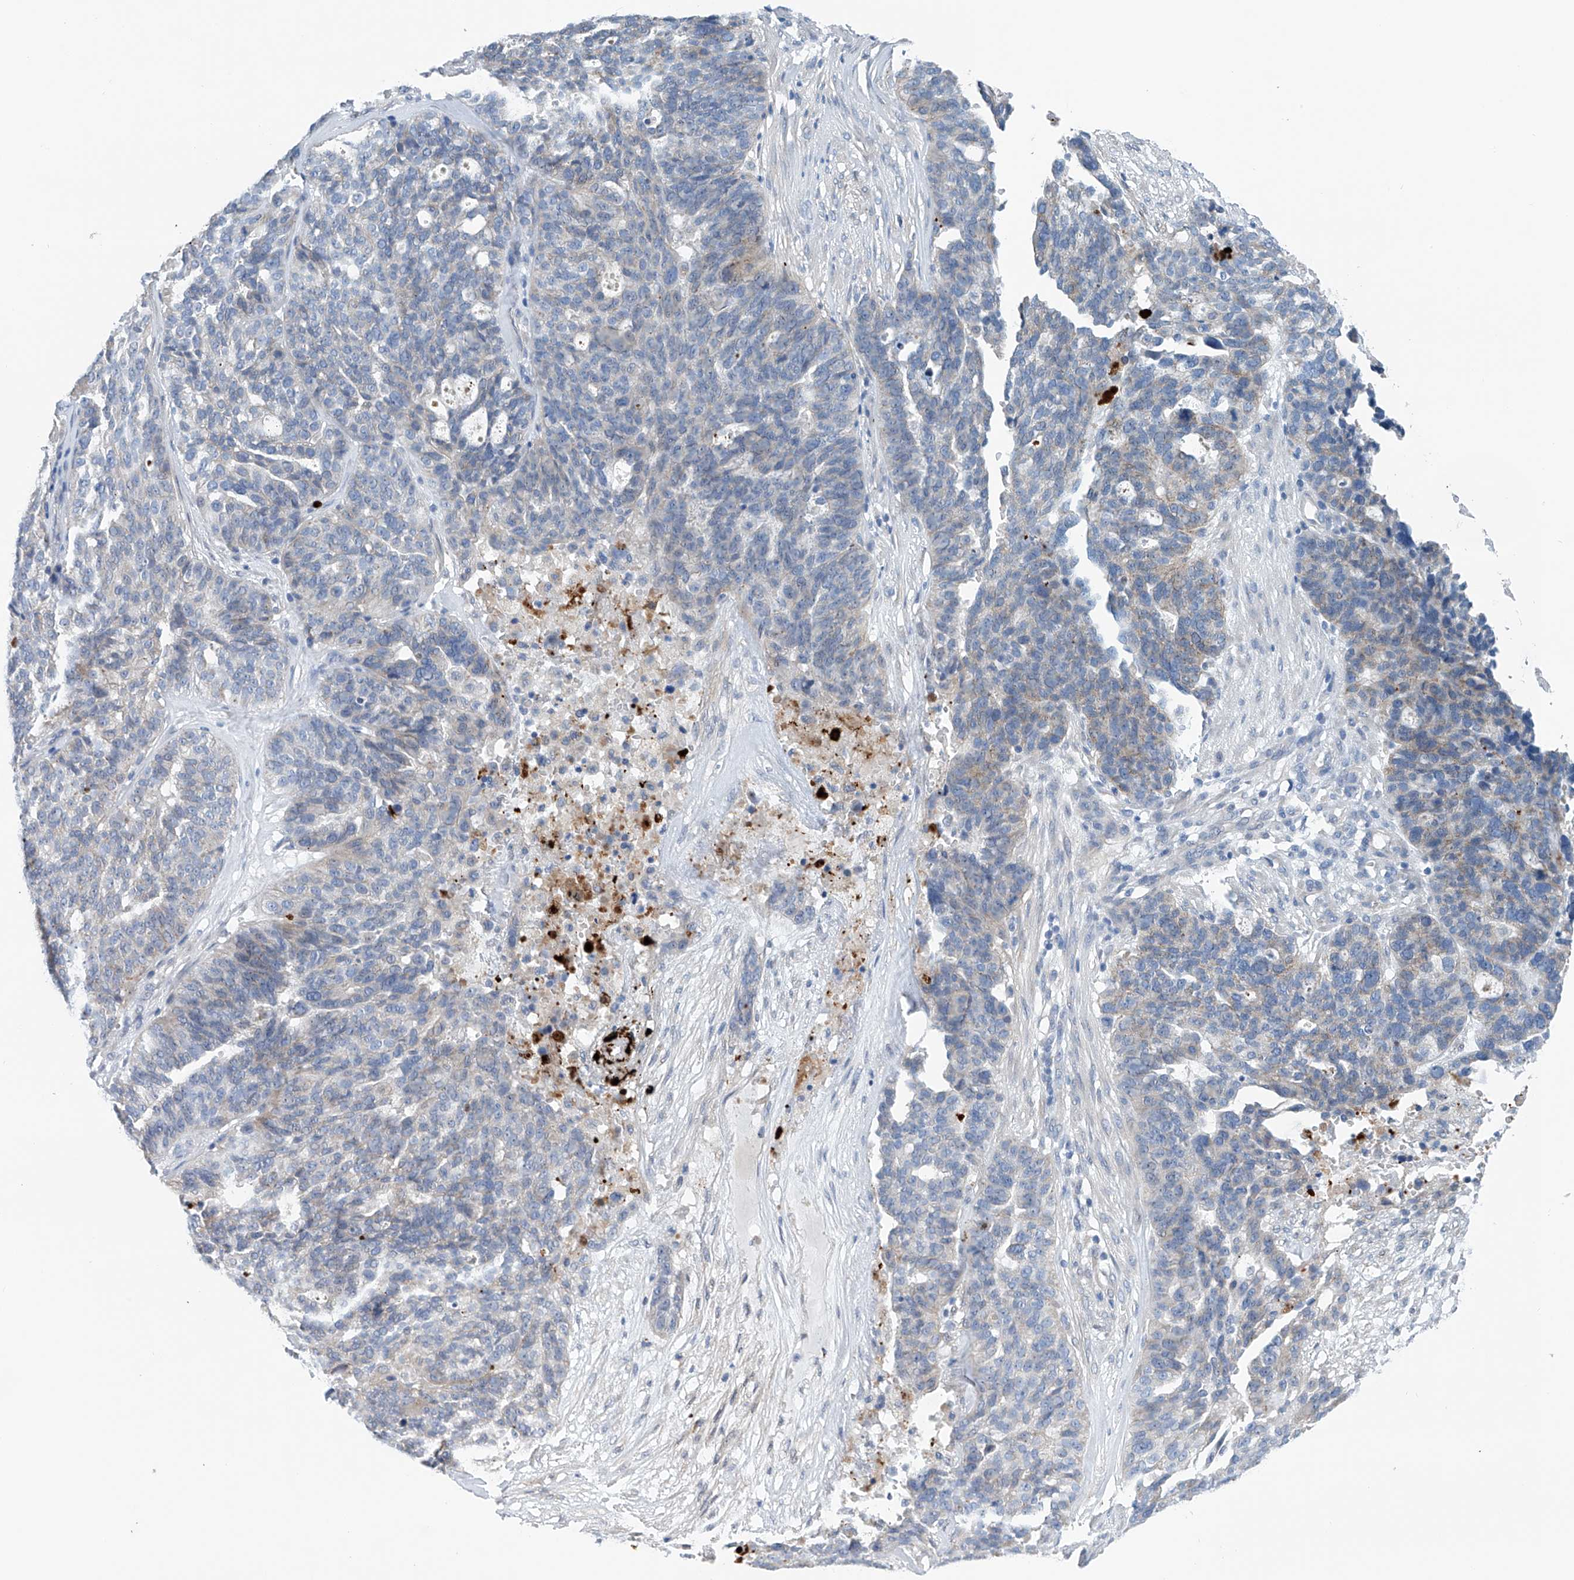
{"staining": {"intensity": "negative", "quantity": "none", "location": "none"}, "tissue": "ovarian cancer", "cell_type": "Tumor cells", "image_type": "cancer", "snomed": [{"axis": "morphology", "description": "Cystadenocarcinoma, serous, NOS"}, {"axis": "topography", "description": "Ovary"}], "caption": "Tumor cells show no significant protein staining in ovarian cancer.", "gene": "CEP85L", "patient": {"sex": "female", "age": 59}}